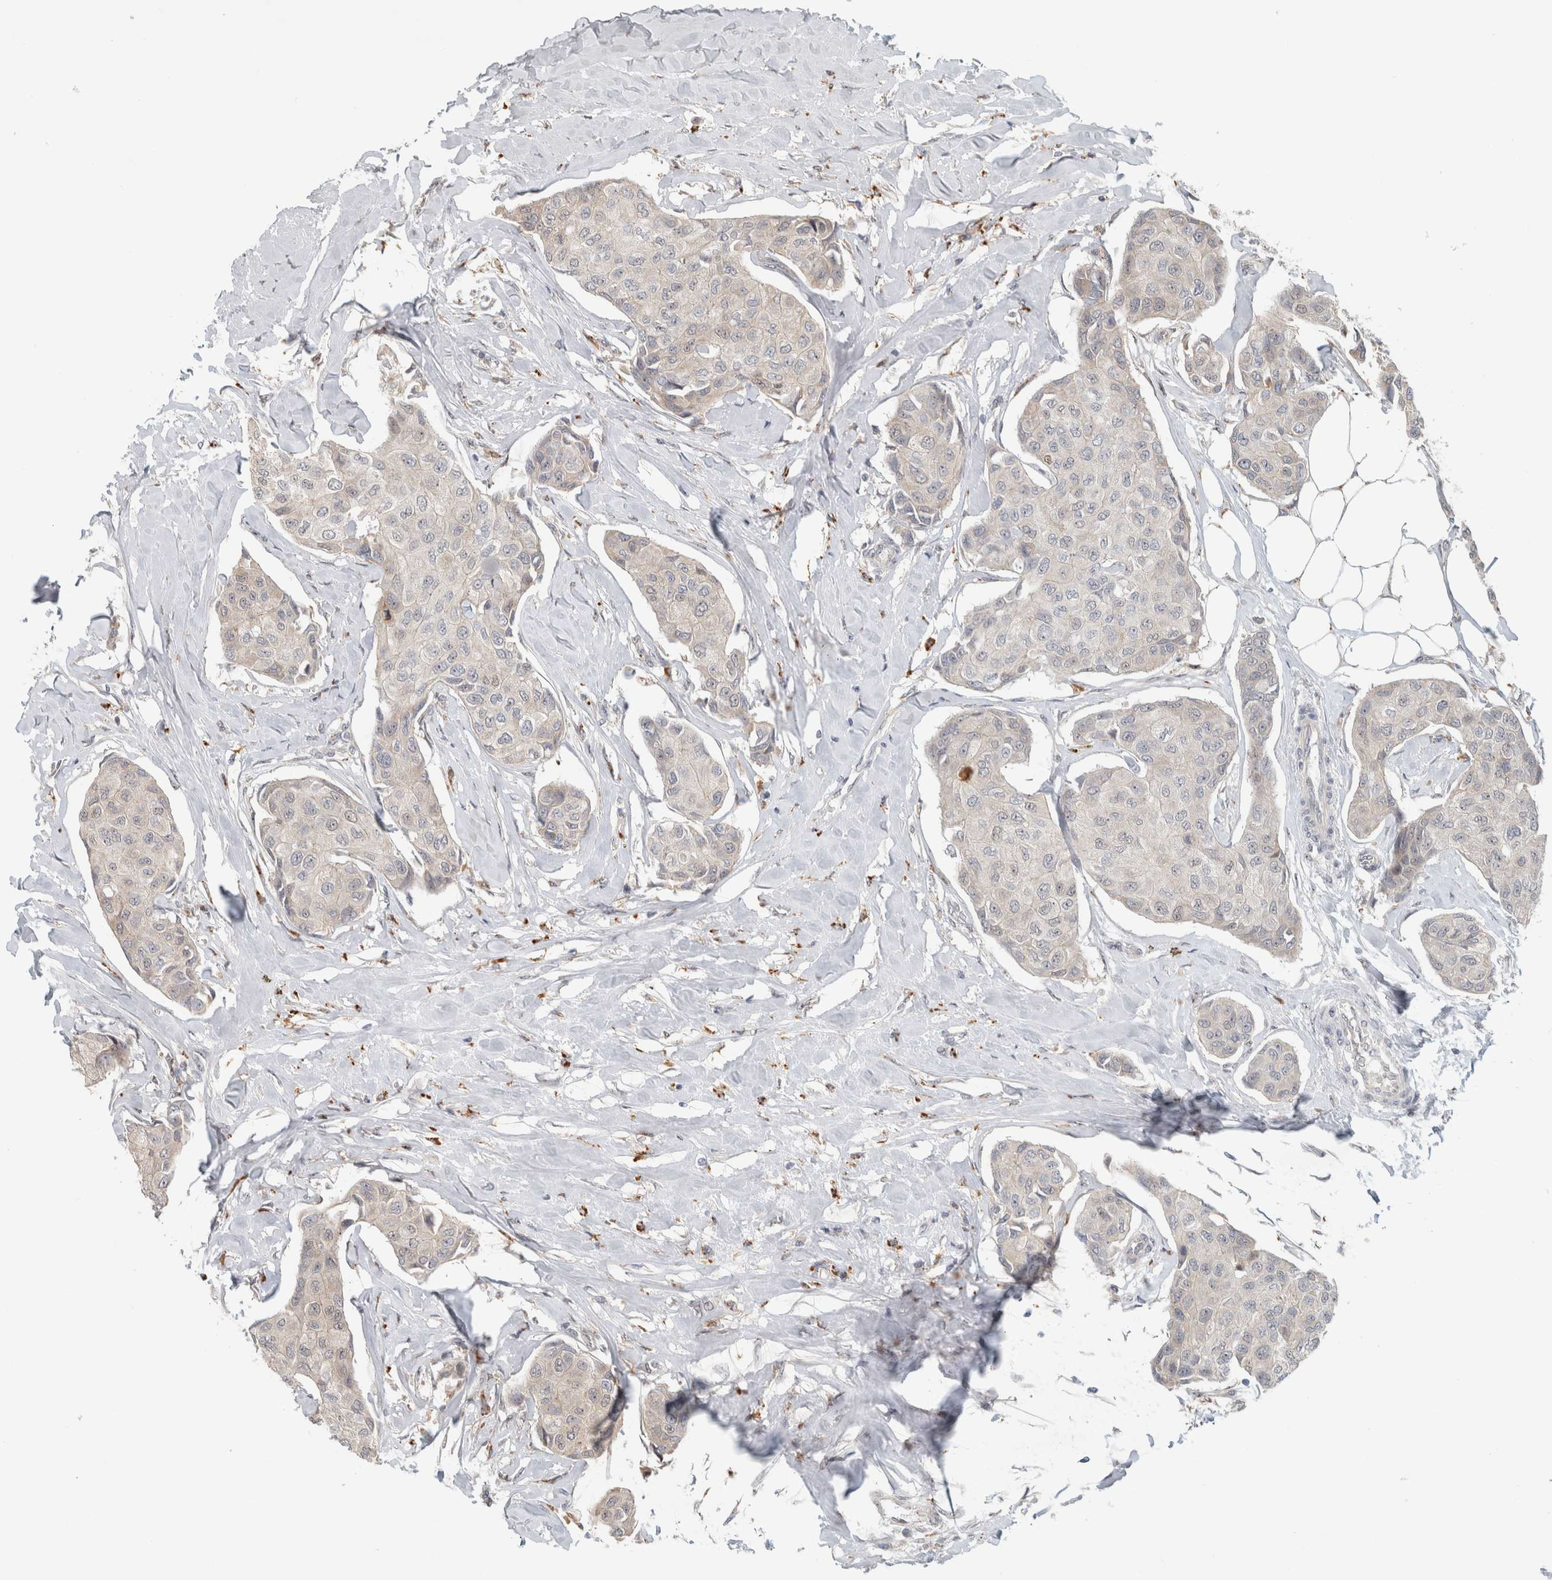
{"staining": {"intensity": "weak", "quantity": "<25%", "location": "cytoplasmic/membranous"}, "tissue": "breast cancer", "cell_type": "Tumor cells", "image_type": "cancer", "snomed": [{"axis": "morphology", "description": "Duct carcinoma"}, {"axis": "topography", "description": "Breast"}], "caption": "High magnification brightfield microscopy of breast cancer stained with DAB (brown) and counterstained with hematoxylin (blue): tumor cells show no significant staining.", "gene": "NAB2", "patient": {"sex": "female", "age": 80}}